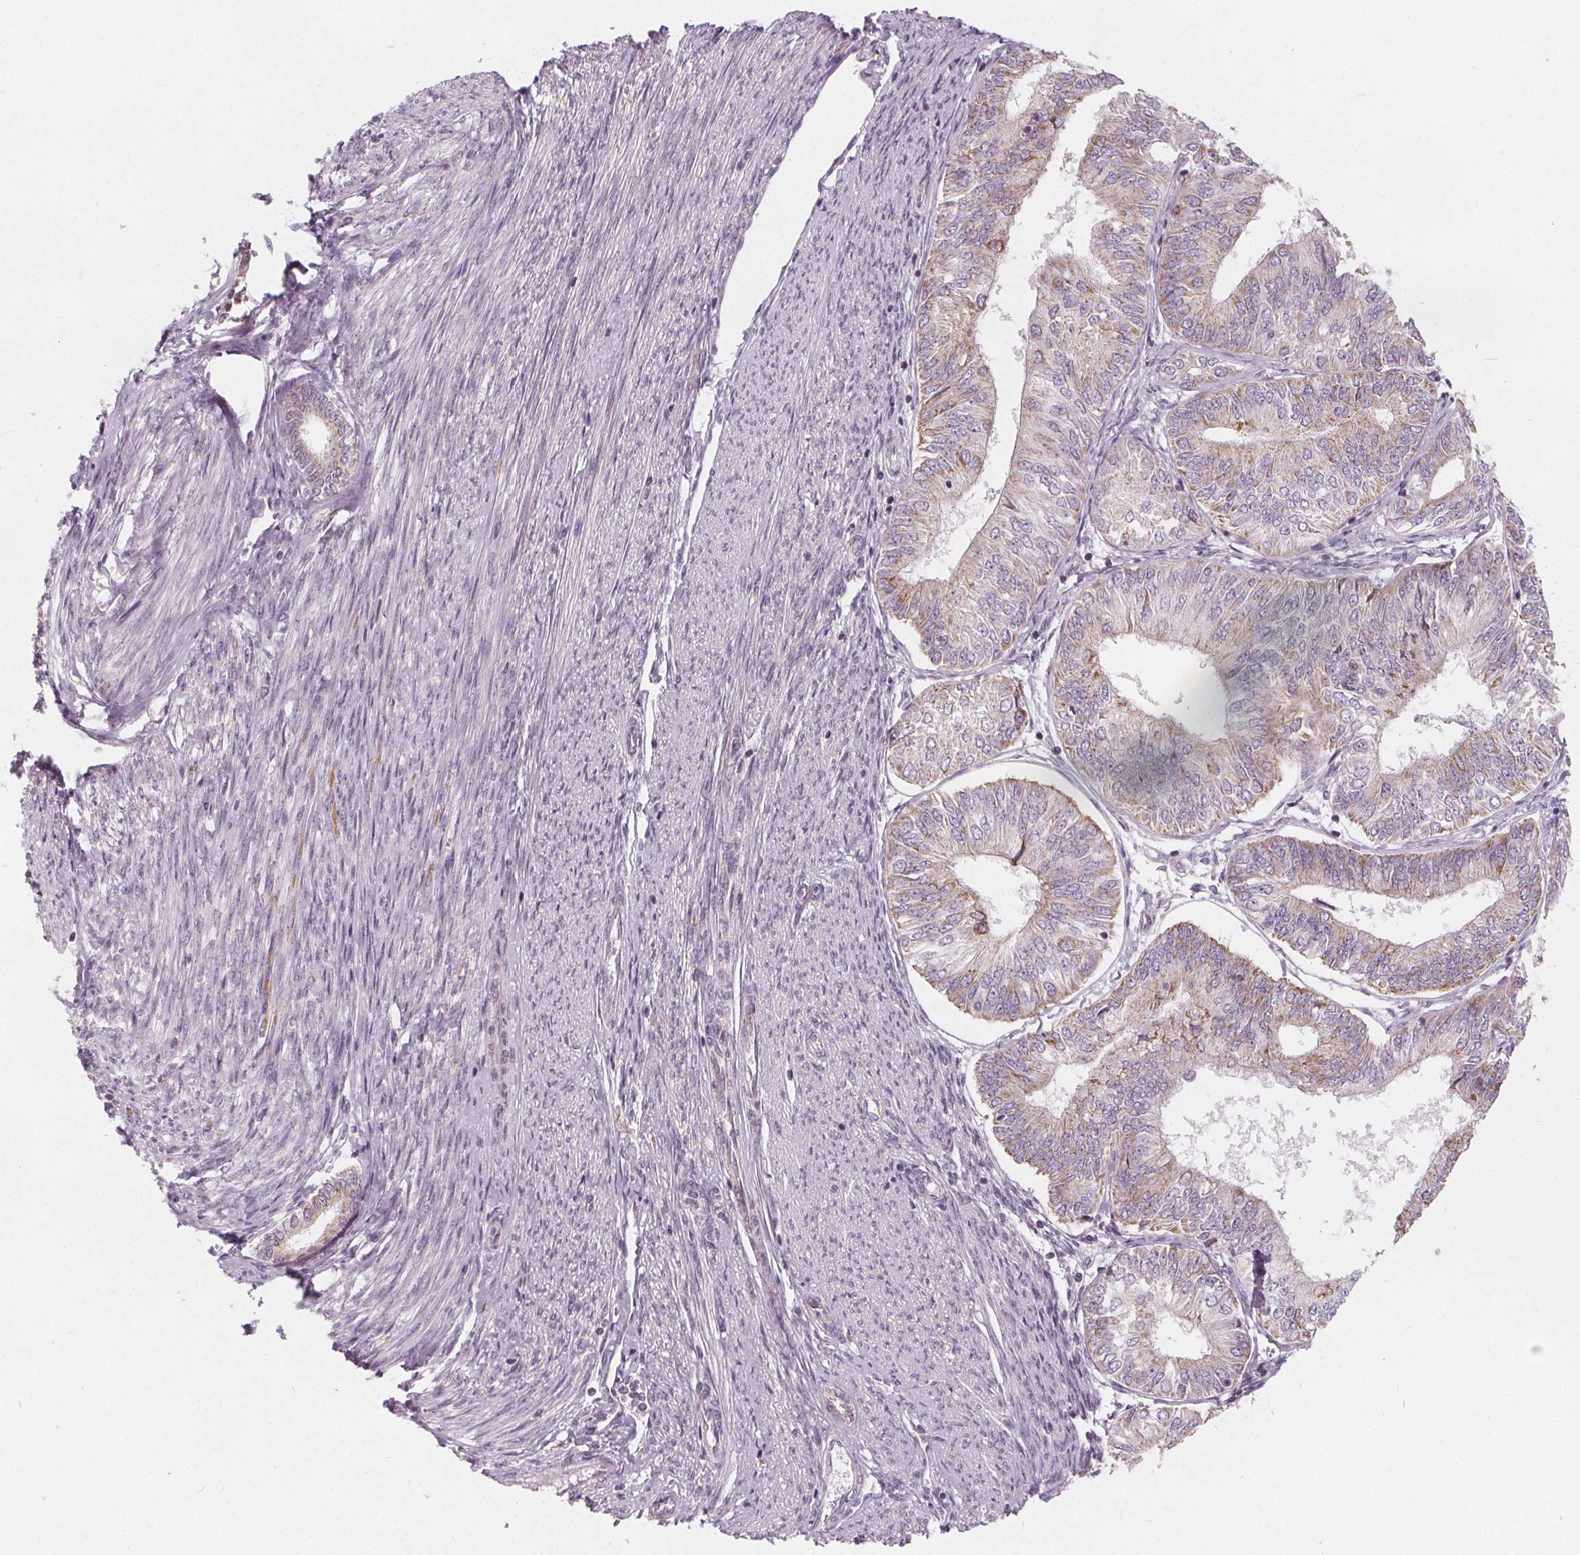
{"staining": {"intensity": "weak", "quantity": "25%-75%", "location": "cytoplasmic/membranous"}, "tissue": "endometrial cancer", "cell_type": "Tumor cells", "image_type": "cancer", "snomed": [{"axis": "morphology", "description": "Adenocarcinoma, NOS"}, {"axis": "topography", "description": "Endometrium"}], "caption": "Adenocarcinoma (endometrial) stained for a protein (brown) displays weak cytoplasmic/membranous positive staining in approximately 25%-75% of tumor cells.", "gene": "NUP210L", "patient": {"sex": "female", "age": 58}}